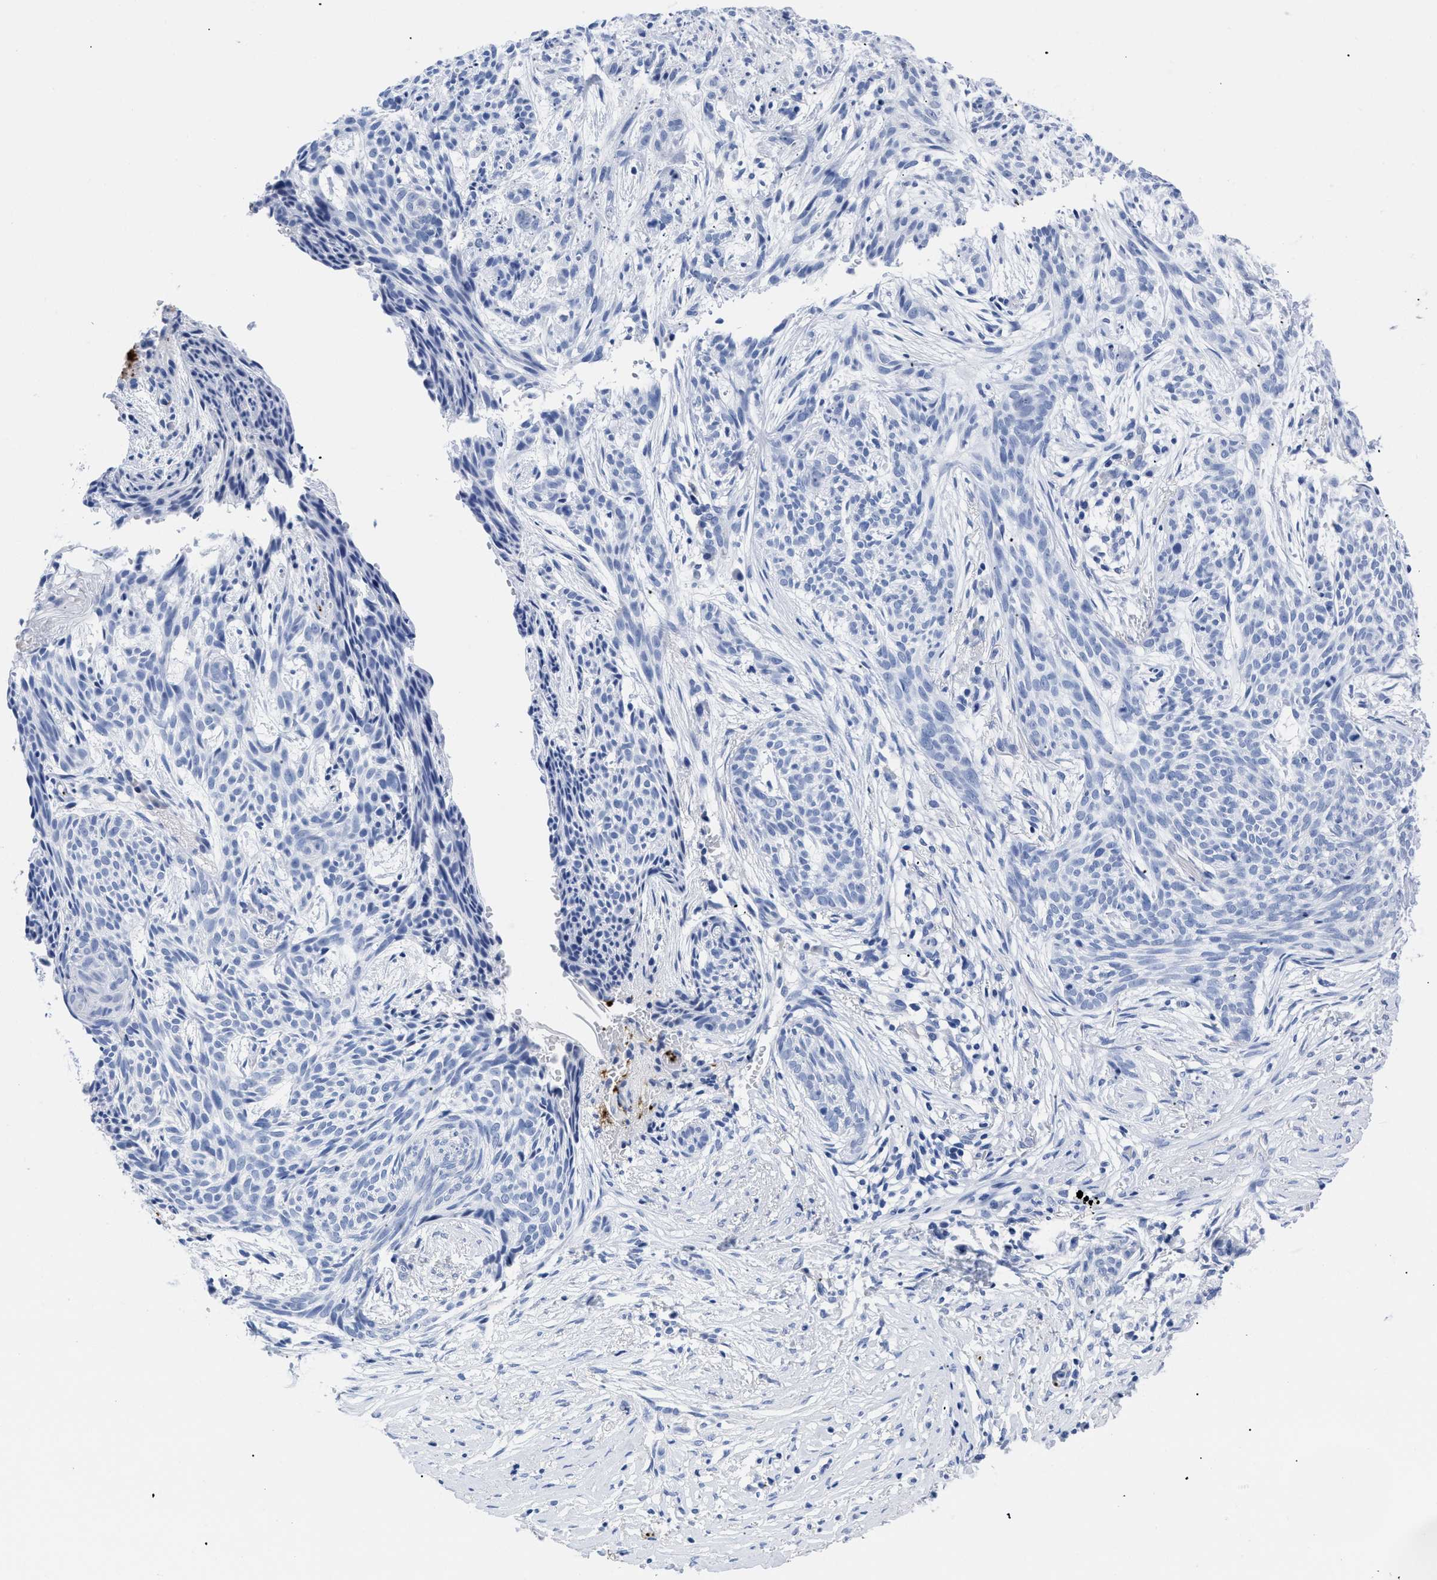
{"staining": {"intensity": "negative", "quantity": "none", "location": "none"}, "tissue": "skin cancer", "cell_type": "Tumor cells", "image_type": "cancer", "snomed": [{"axis": "morphology", "description": "Basal cell carcinoma"}, {"axis": "topography", "description": "Skin"}], "caption": "Image shows no significant protein positivity in tumor cells of skin cancer (basal cell carcinoma).", "gene": "TREML1", "patient": {"sex": "female", "age": 59}}